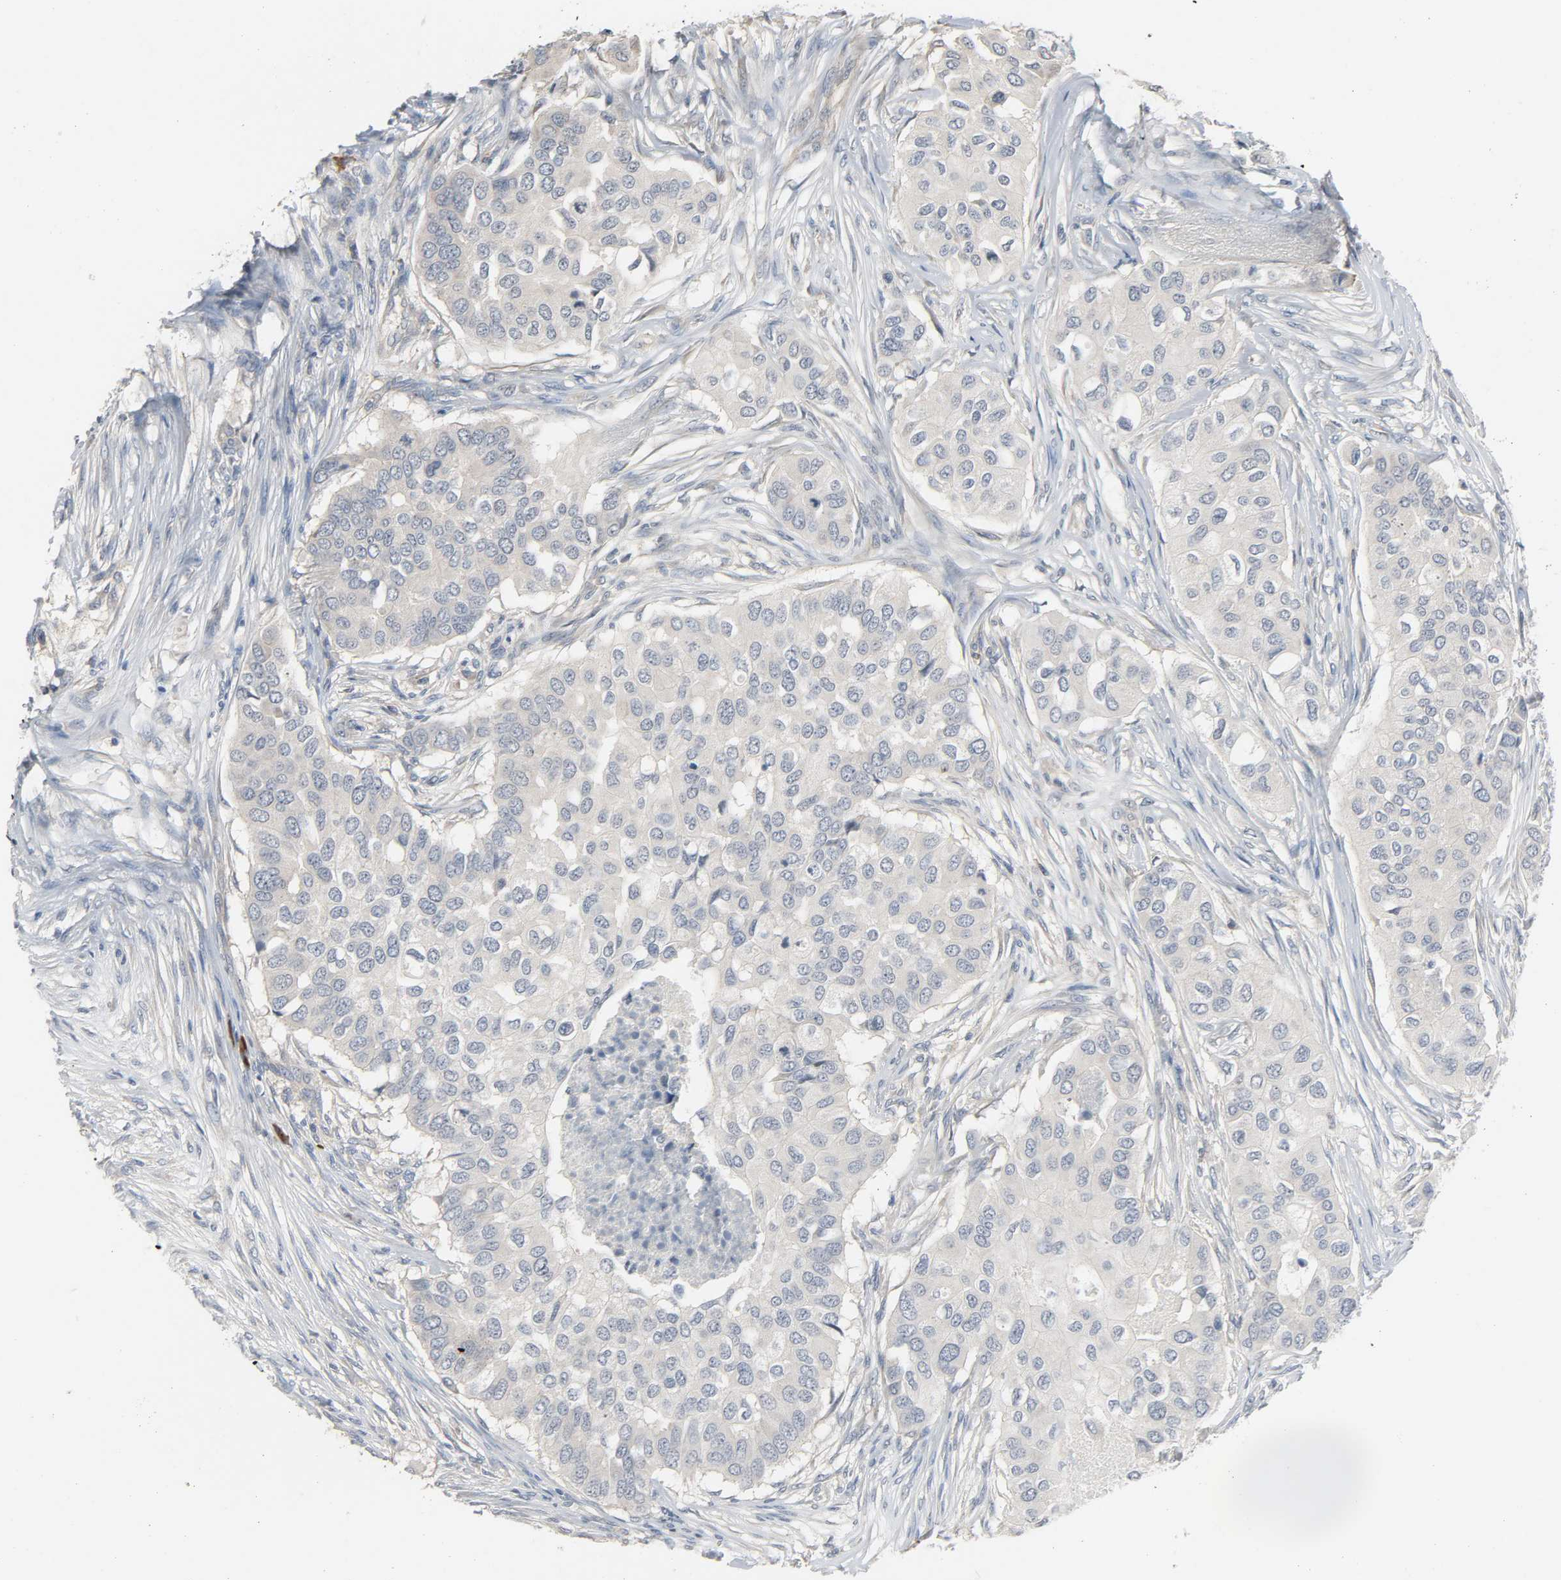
{"staining": {"intensity": "negative", "quantity": "none", "location": "none"}, "tissue": "breast cancer", "cell_type": "Tumor cells", "image_type": "cancer", "snomed": [{"axis": "morphology", "description": "Normal tissue, NOS"}, {"axis": "morphology", "description": "Duct carcinoma"}, {"axis": "topography", "description": "Breast"}], "caption": "Protein analysis of breast cancer exhibits no significant expression in tumor cells.", "gene": "CD4", "patient": {"sex": "female", "age": 49}}